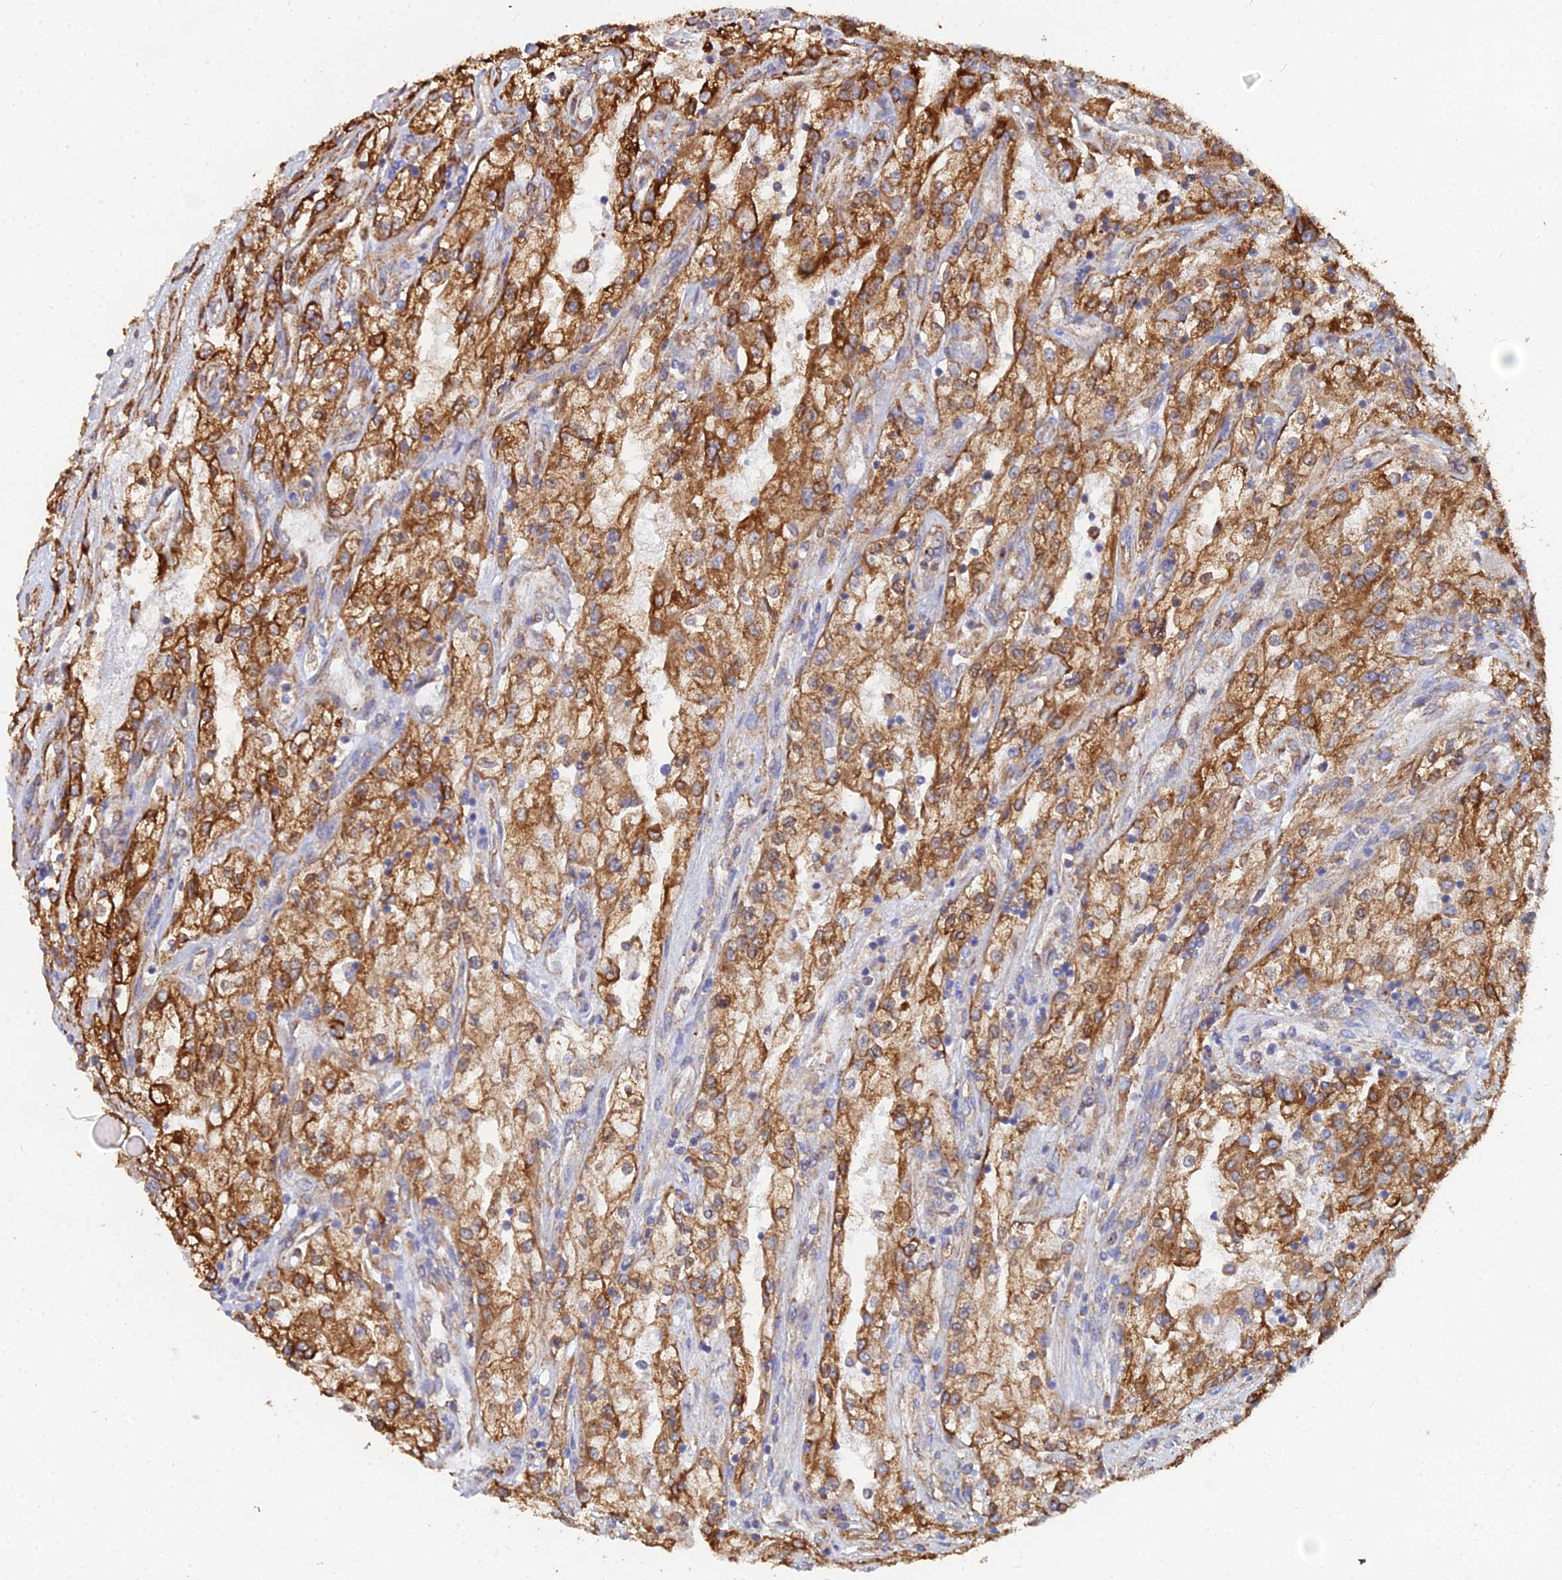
{"staining": {"intensity": "strong", "quantity": ">75%", "location": "cytoplasmic/membranous"}, "tissue": "renal cancer", "cell_type": "Tumor cells", "image_type": "cancer", "snomed": [{"axis": "morphology", "description": "Adenocarcinoma, NOS"}, {"axis": "topography", "description": "Kidney"}], "caption": "Immunohistochemical staining of renal cancer (adenocarcinoma) exhibits high levels of strong cytoplasmic/membranous protein staining in about >75% of tumor cells. Nuclei are stained in blue.", "gene": "GPR42", "patient": {"sex": "female", "age": 52}}